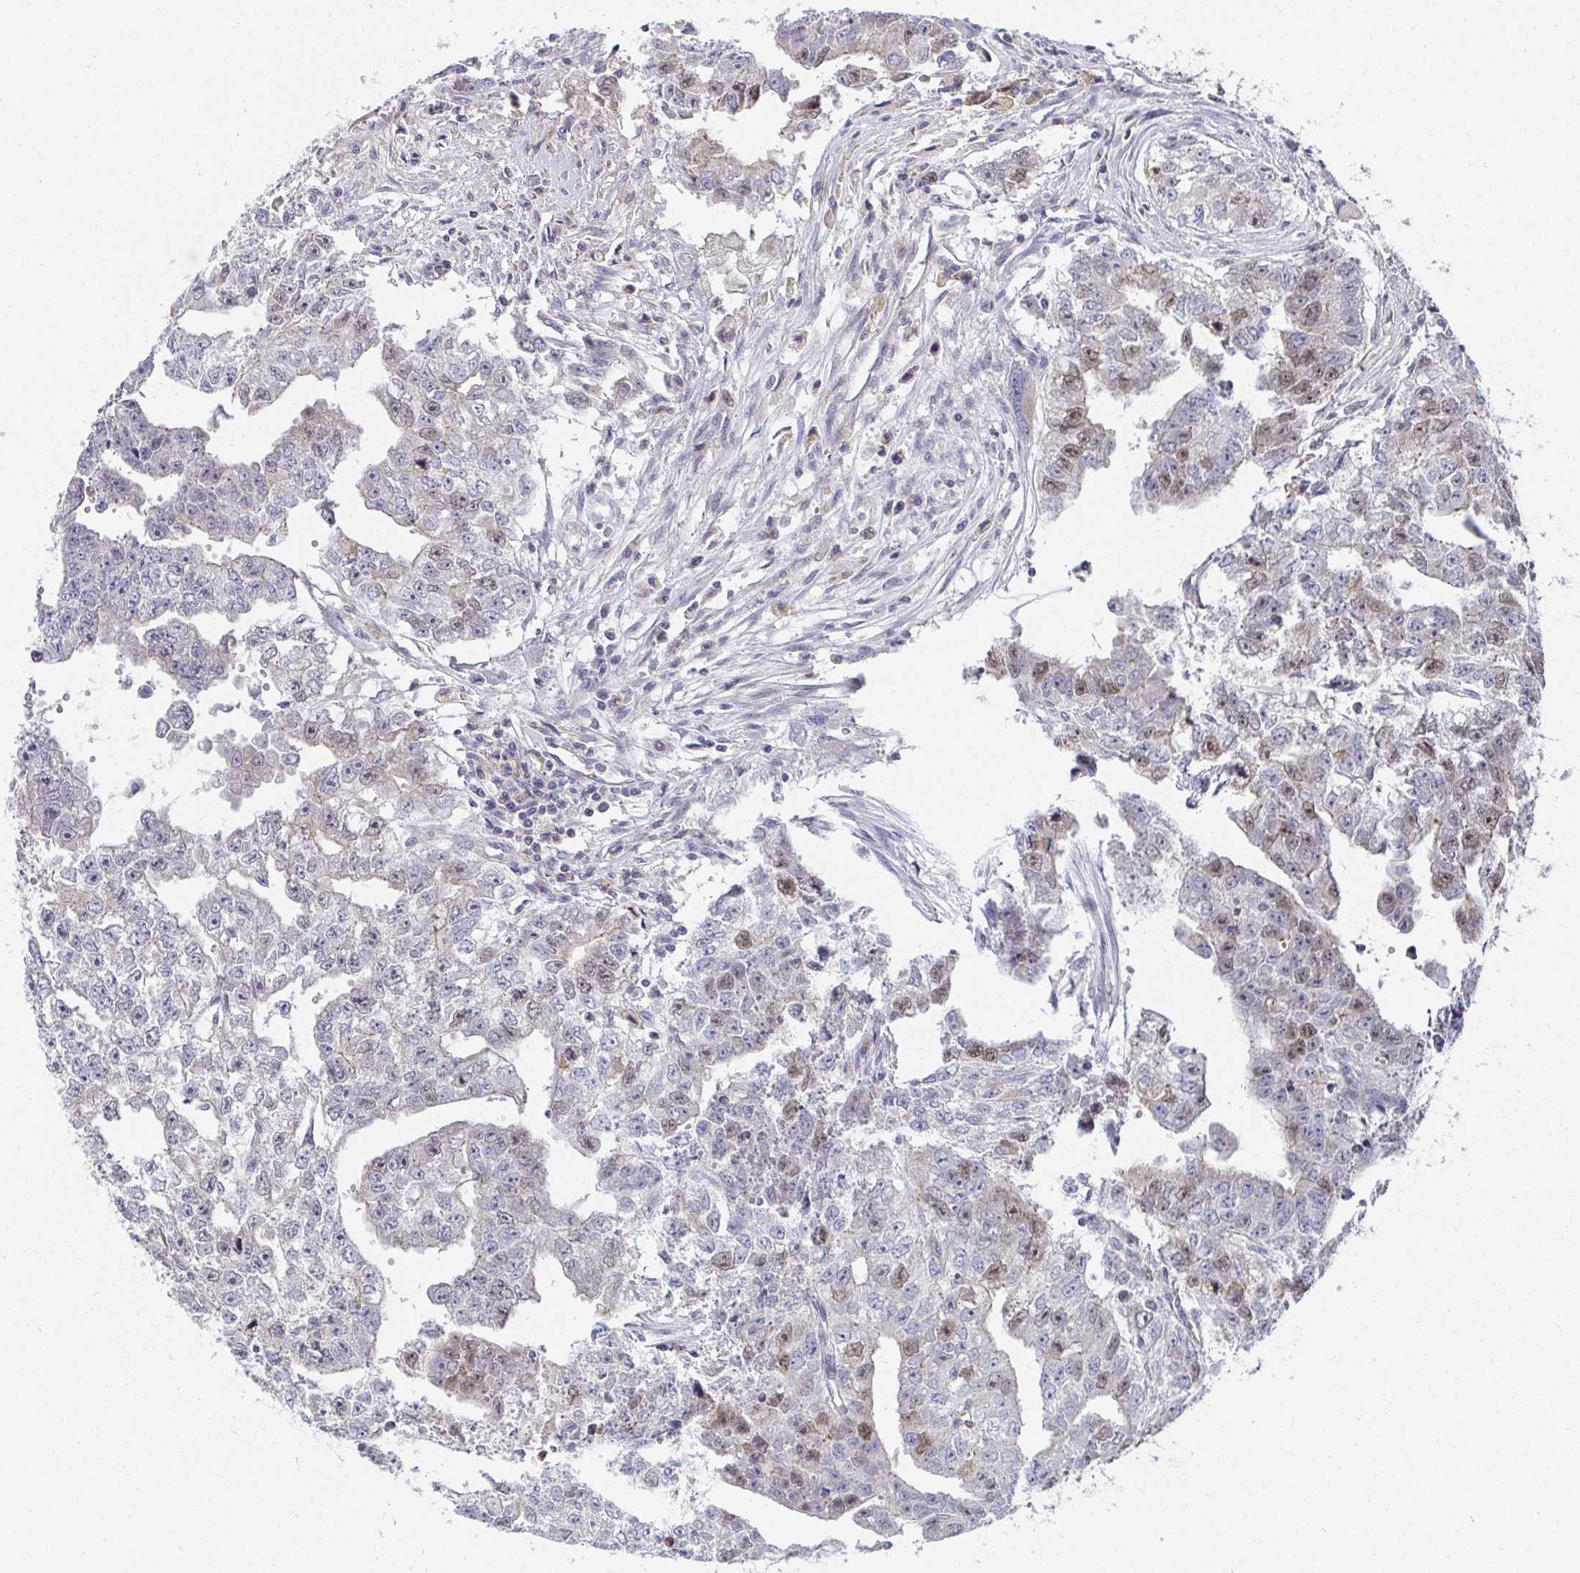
{"staining": {"intensity": "weak", "quantity": "25%-75%", "location": "nuclear"}, "tissue": "testis cancer", "cell_type": "Tumor cells", "image_type": "cancer", "snomed": [{"axis": "morphology", "description": "Carcinoma, Embryonal, NOS"}, {"axis": "morphology", "description": "Teratoma, malignant, NOS"}, {"axis": "topography", "description": "Testis"}], "caption": "The image shows immunohistochemical staining of malignant teratoma (testis). There is weak nuclear positivity is appreciated in about 25%-75% of tumor cells.", "gene": "ATP5F1C", "patient": {"sex": "male", "age": 24}}